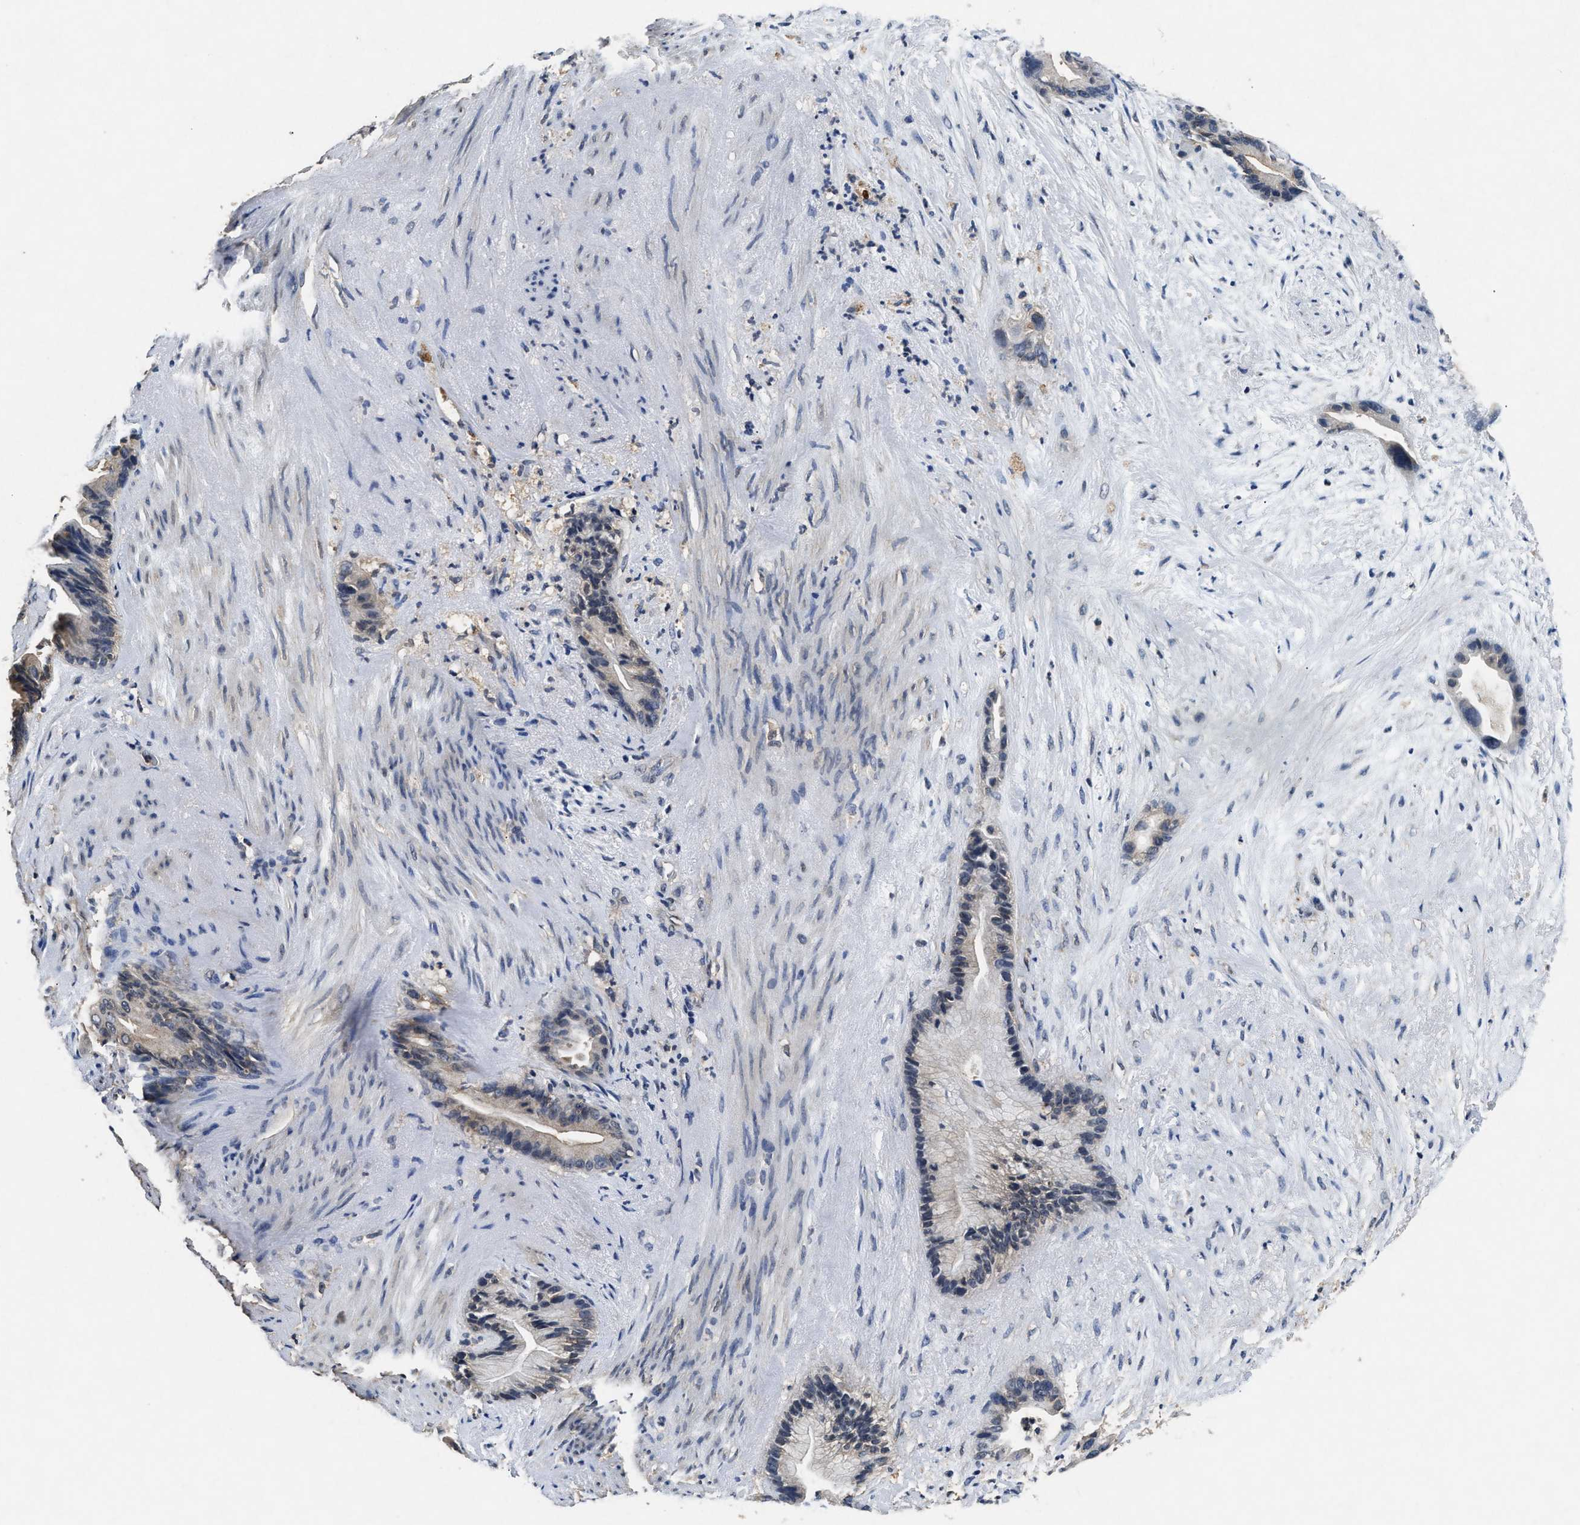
{"staining": {"intensity": "weak", "quantity": "<25%", "location": "cytoplasmic/membranous"}, "tissue": "liver cancer", "cell_type": "Tumor cells", "image_type": "cancer", "snomed": [{"axis": "morphology", "description": "Cholangiocarcinoma"}, {"axis": "topography", "description": "Liver"}], "caption": "Image shows no significant protein staining in tumor cells of liver cholangiocarcinoma. (DAB immunohistochemistry with hematoxylin counter stain).", "gene": "PDAP1", "patient": {"sex": "female", "age": 55}}